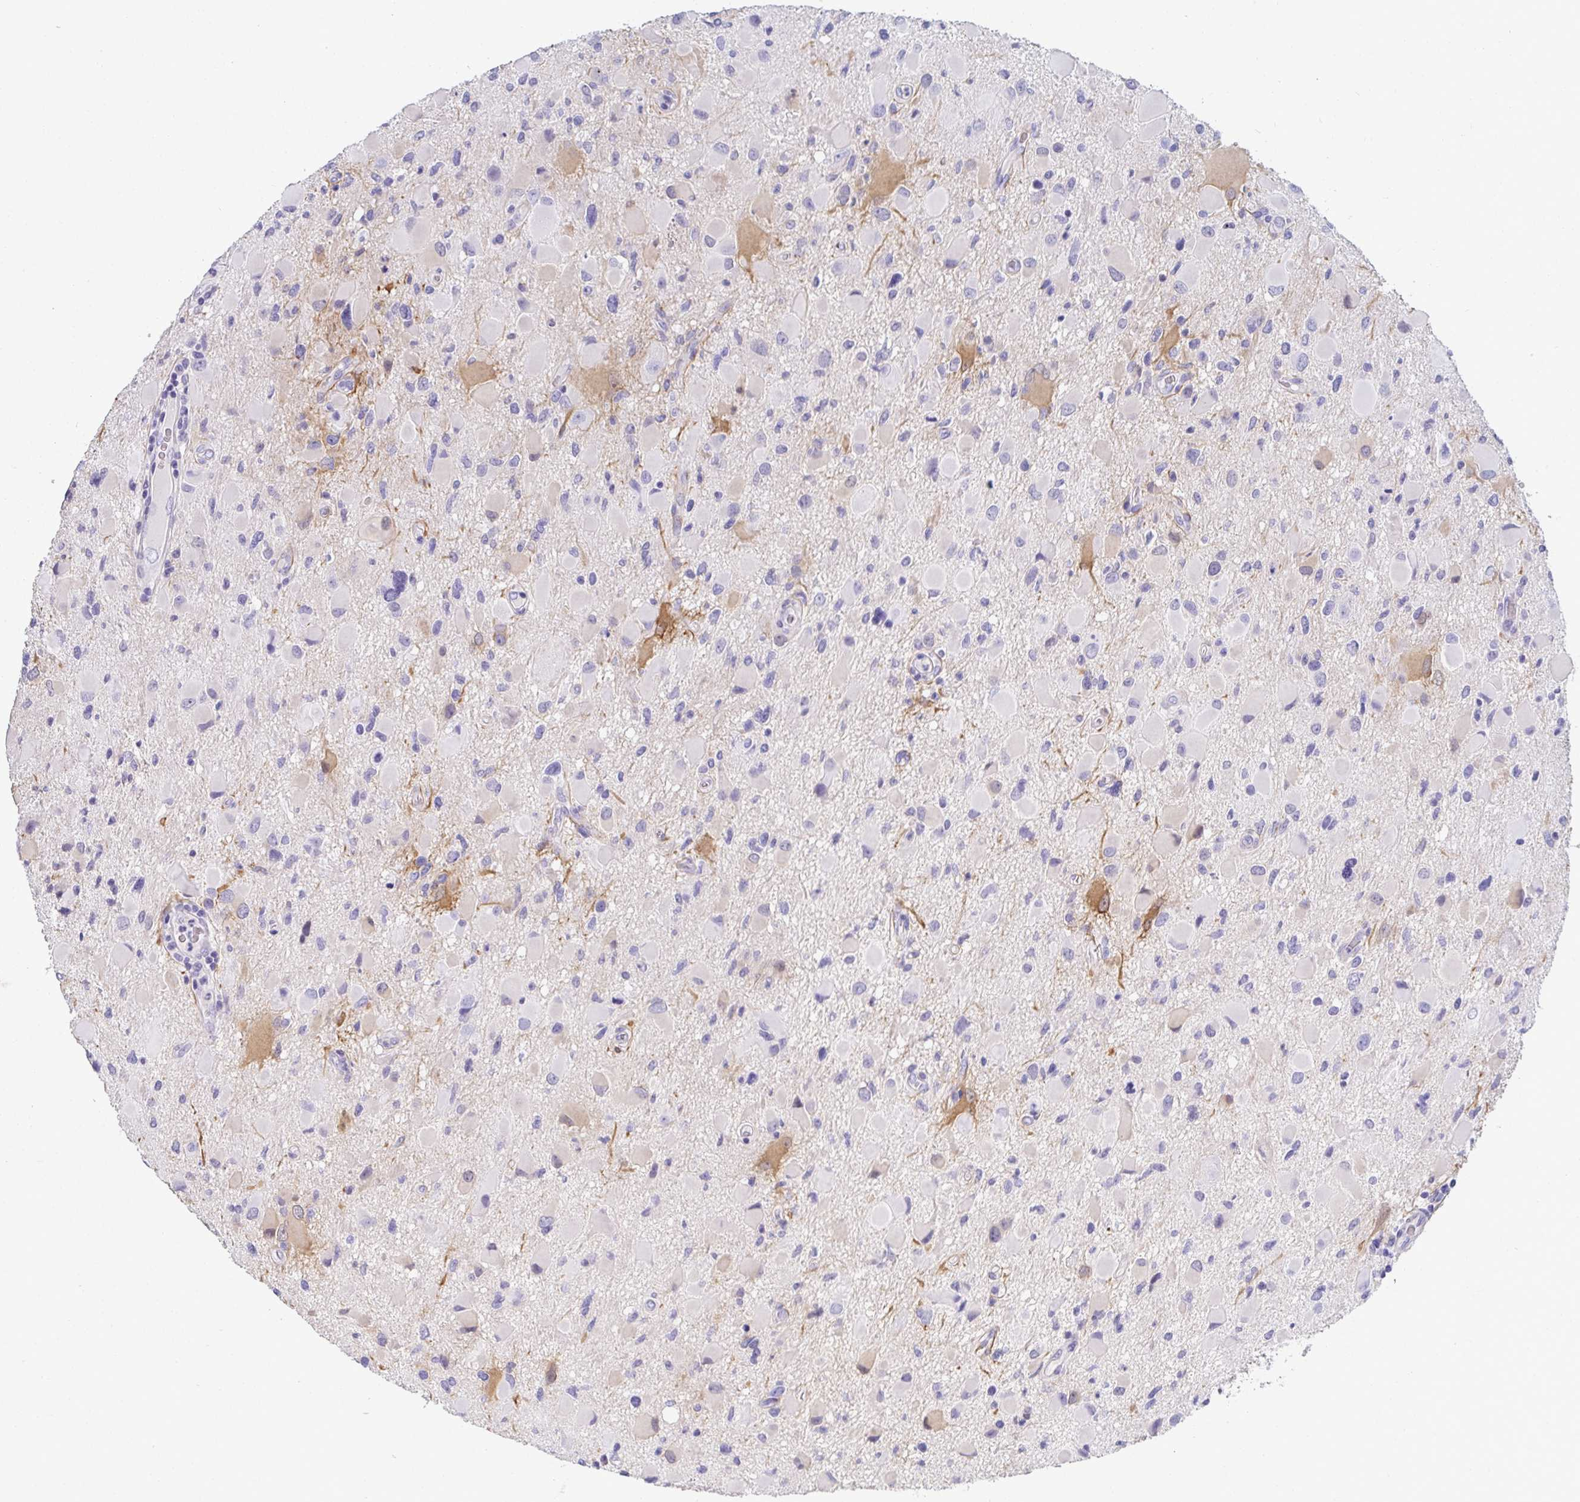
{"staining": {"intensity": "negative", "quantity": "none", "location": "none"}, "tissue": "glioma", "cell_type": "Tumor cells", "image_type": "cancer", "snomed": [{"axis": "morphology", "description": "Glioma, malignant, Low grade"}, {"axis": "topography", "description": "Brain"}], "caption": "Glioma was stained to show a protein in brown. There is no significant positivity in tumor cells.", "gene": "TMEM241", "patient": {"sex": "female", "age": 32}}